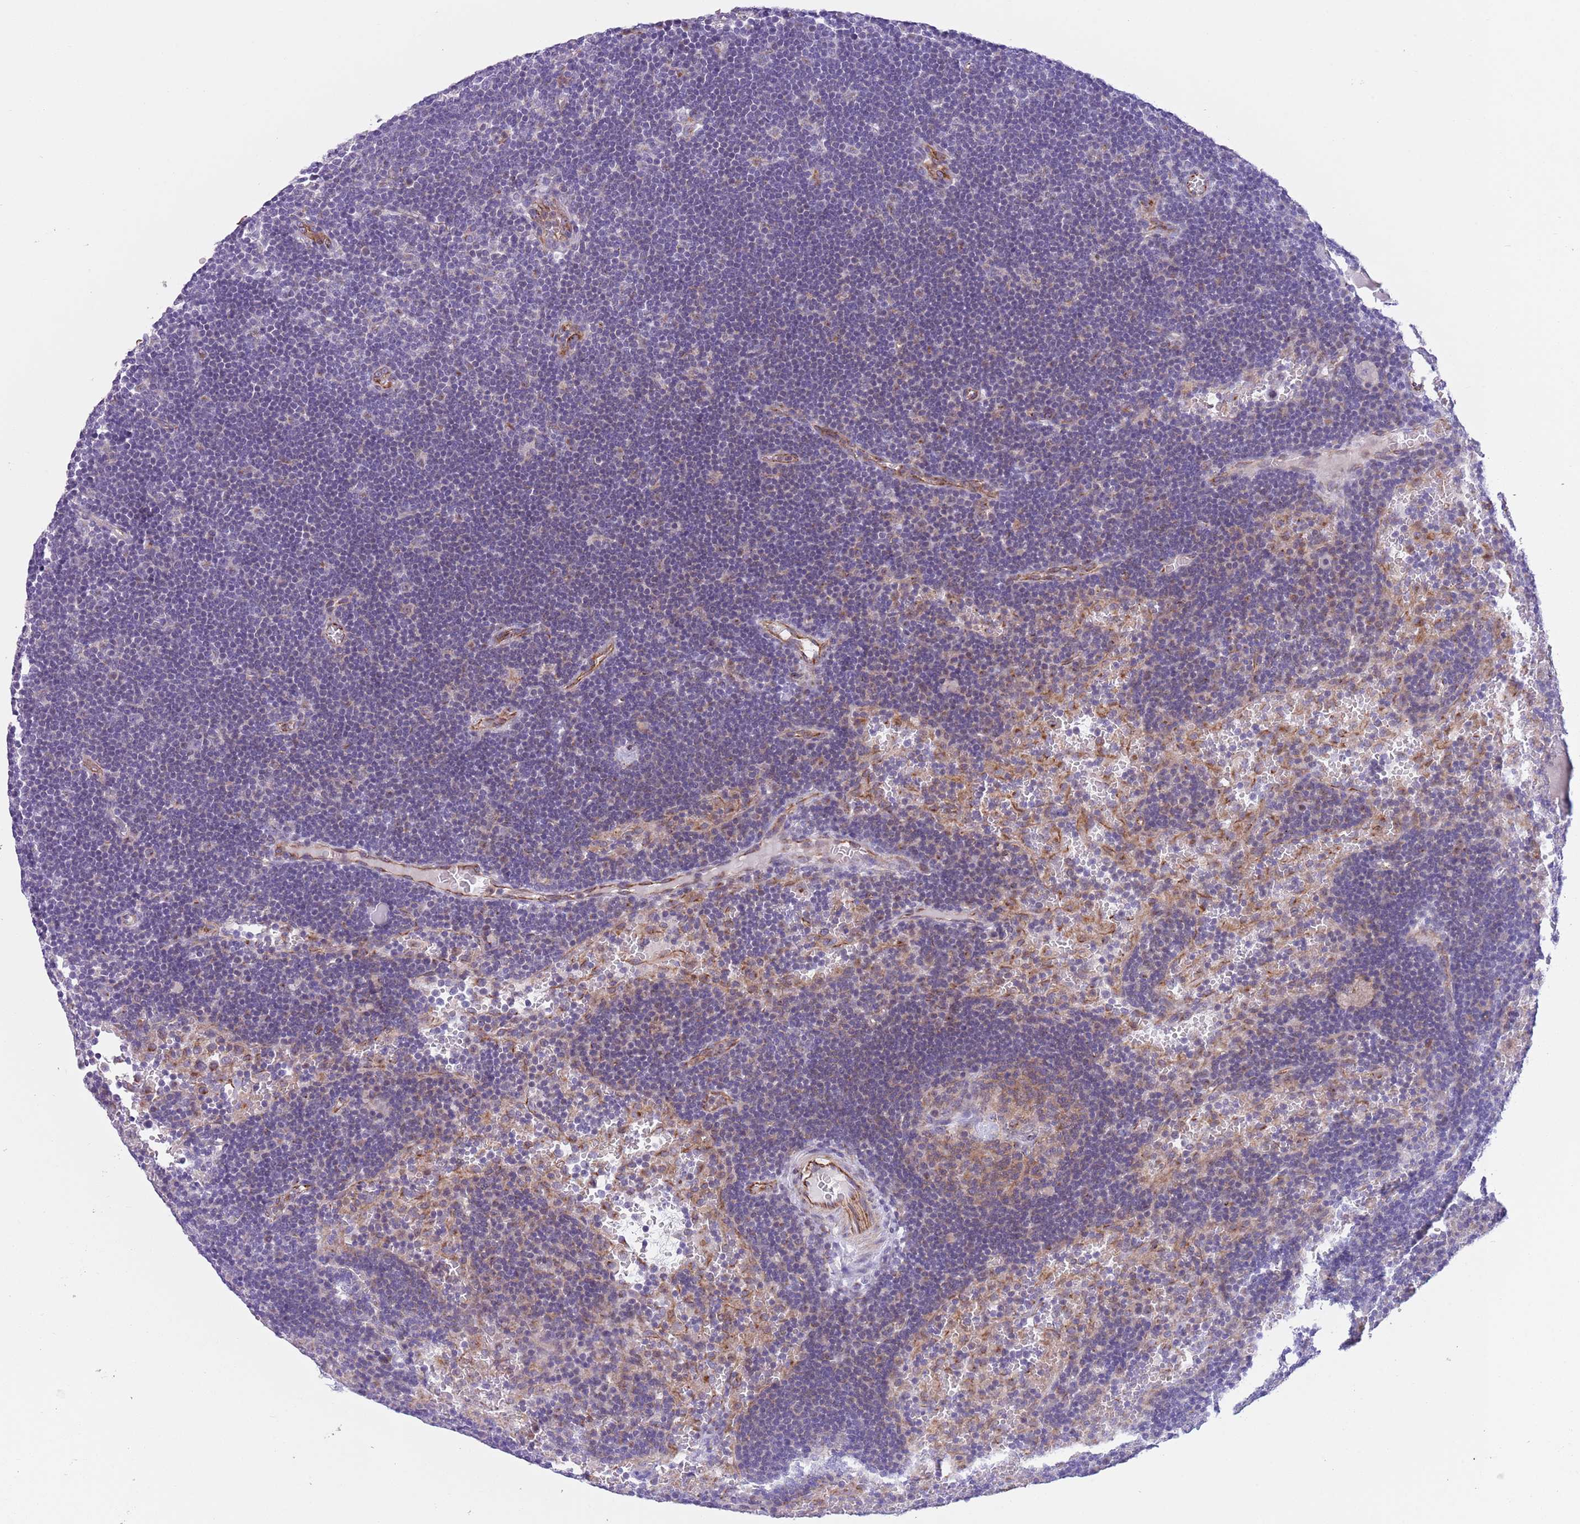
{"staining": {"intensity": "negative", "quantity": "none", "location": "none"}, "tissue": "lymph node", "cell_type": "Germinal center cells", "image_type": "normal", "snomed": [{"axis": "morphology", "description": "Normal tissue, NOS"}, {"axis": "topography", "description": "Lymph node"}], "caption": "Immunohistochemistry histopathology image of benign lymph node: lymph node stained with DAB (3,3'-diaminobenzidine) displays no significant protein positivity in germinal center cells. The staining is performed using DAB brown chromogen with nuclei counter-stained in using hematoxylin.", "gene": "C20orf96", "patient": {"sex": "male", "age": 62}}